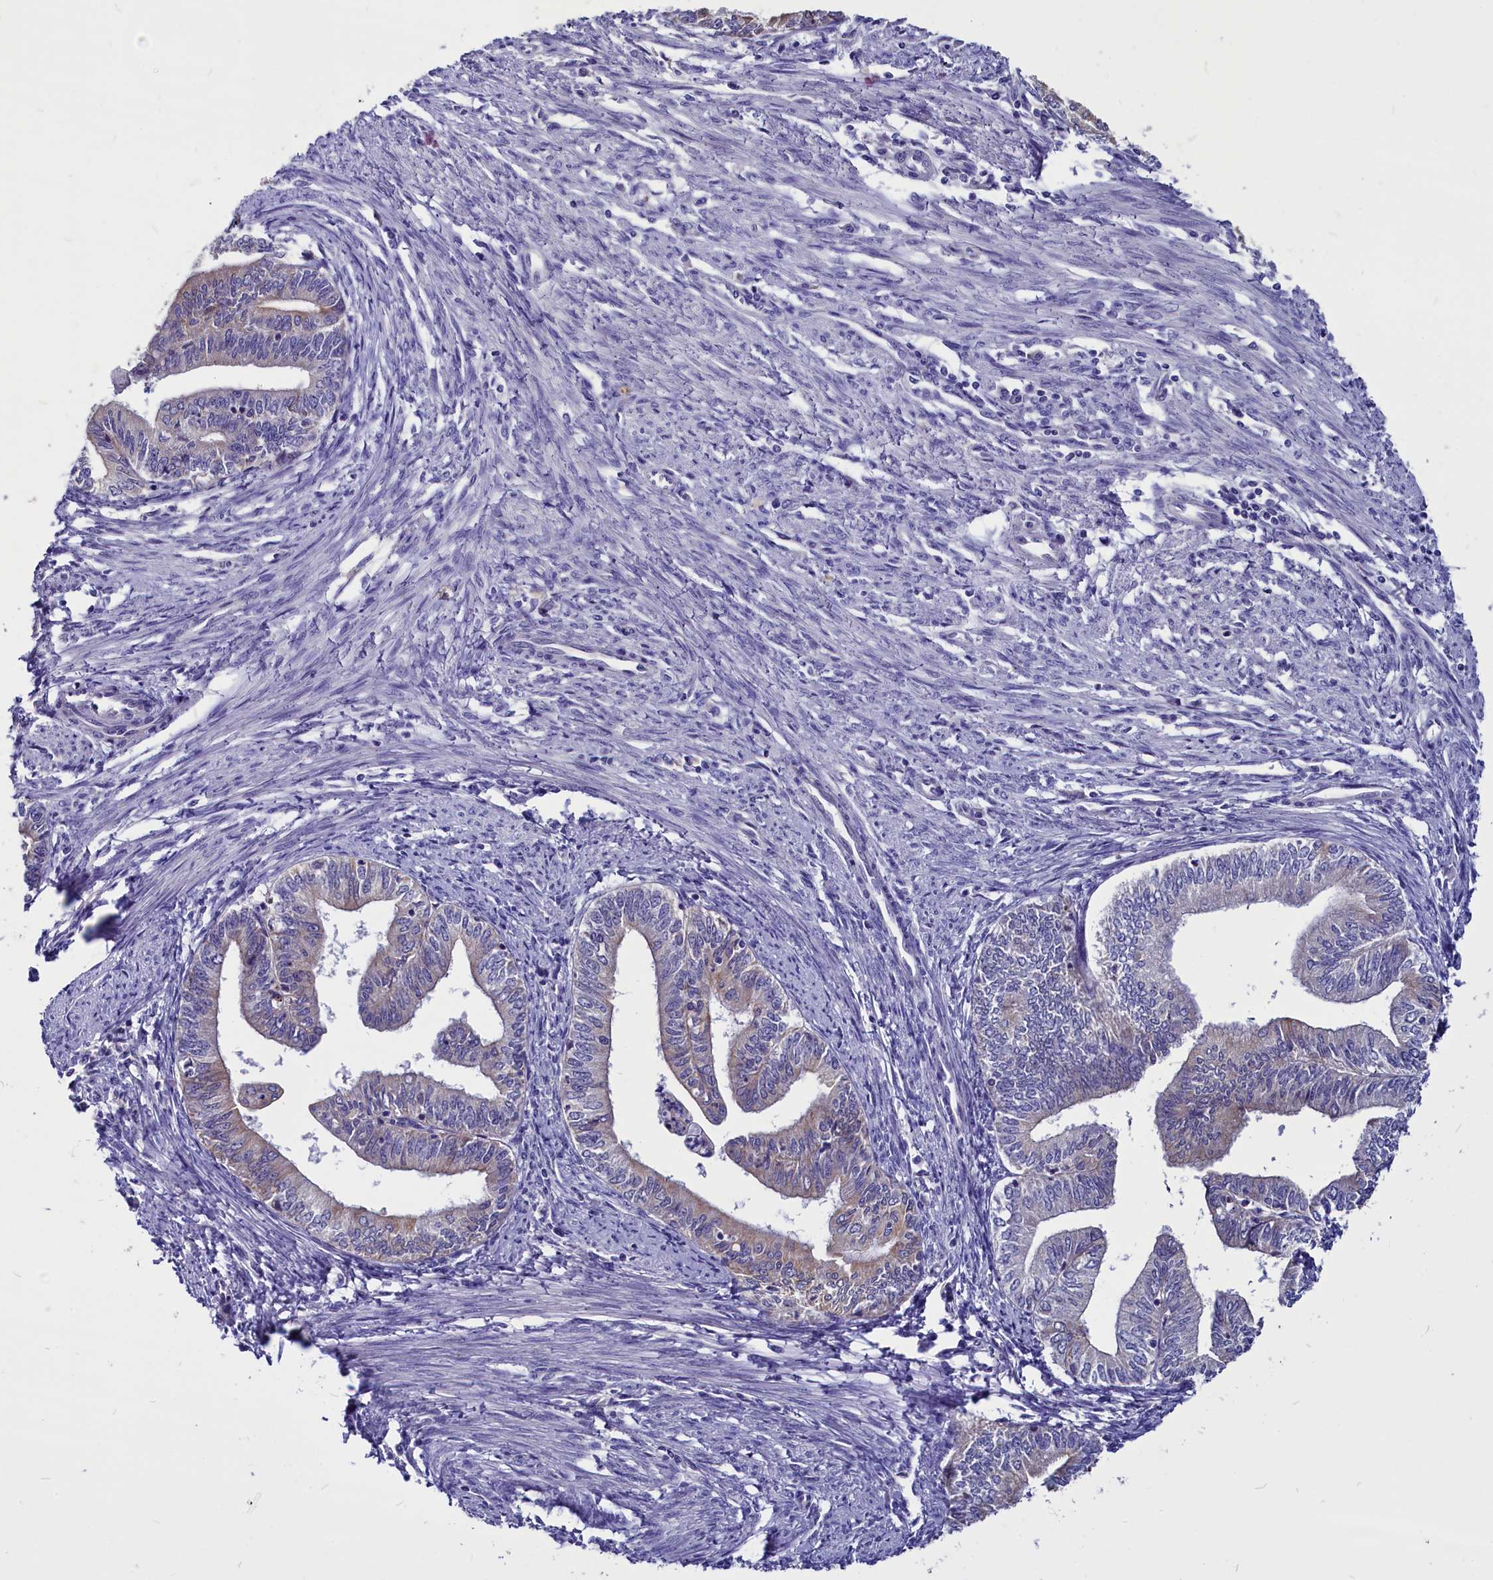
{"staining": {"intensity": "weak", "quantity": "<25%", "location": "cytoplasmic/membranous"}, "tissue": "endometrial cancer", "cell_type": "Tumor cells", "image_type": "cancer", "snomed": [{"axis": "morphology", "description": "Adenocarcinoma, NOS"}, {"axis": "topography", "description": "Endometrium"}], "caption": "IHC of human endometrial adenocarcinoma demonstrates no positivity in tumor cells. (DAB (3,3'-diaminobenzidine) immunohistochemistry, high magnification).", "gene": "CEP170", "patient": {"sex": "female", "age": 66}}